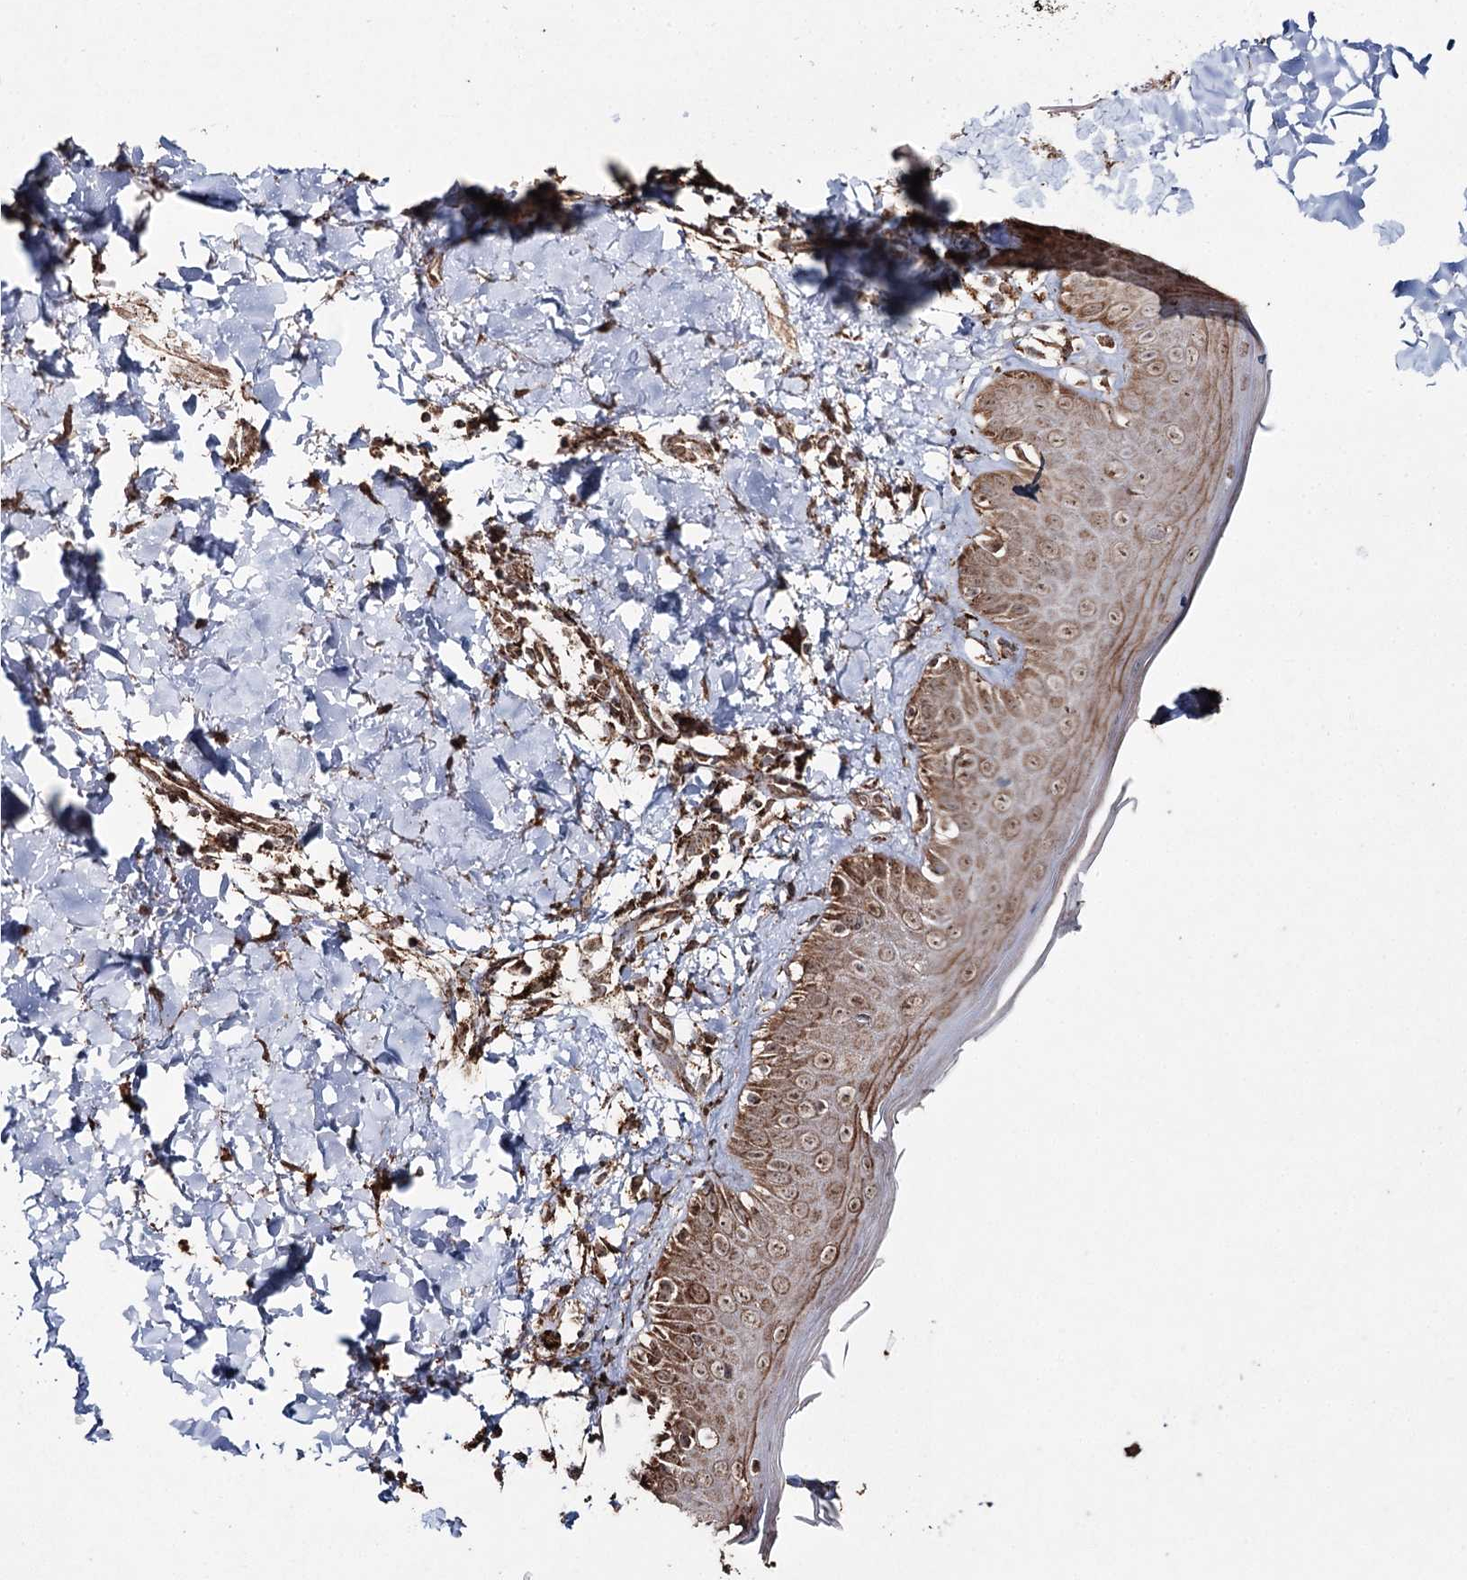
{"staining": {"intensity": "strong", "quantity": ">75%", "location": "cytoplasmic/membranous"}, "tissue": "skin", "cell_type": "Fibroblasts", "image_type": "normal", "snomed": [{"axis": "morphology", "description": "Normal tissue, NOS"}, {"axis": "topography", "description": "Skin"}], "caption": "High-magnification brightfield microscopy of normal skin stained with DAB (3,3'-diaminobenzidine) (brown) and counterstained with hematoxylin (blue). fibroblasts exhibit strong cytoplasmic/membranous expression is appreciated in about>75% of cells.", "gene": "SLF2", "patient": {"sex": "male", "age": 52}}